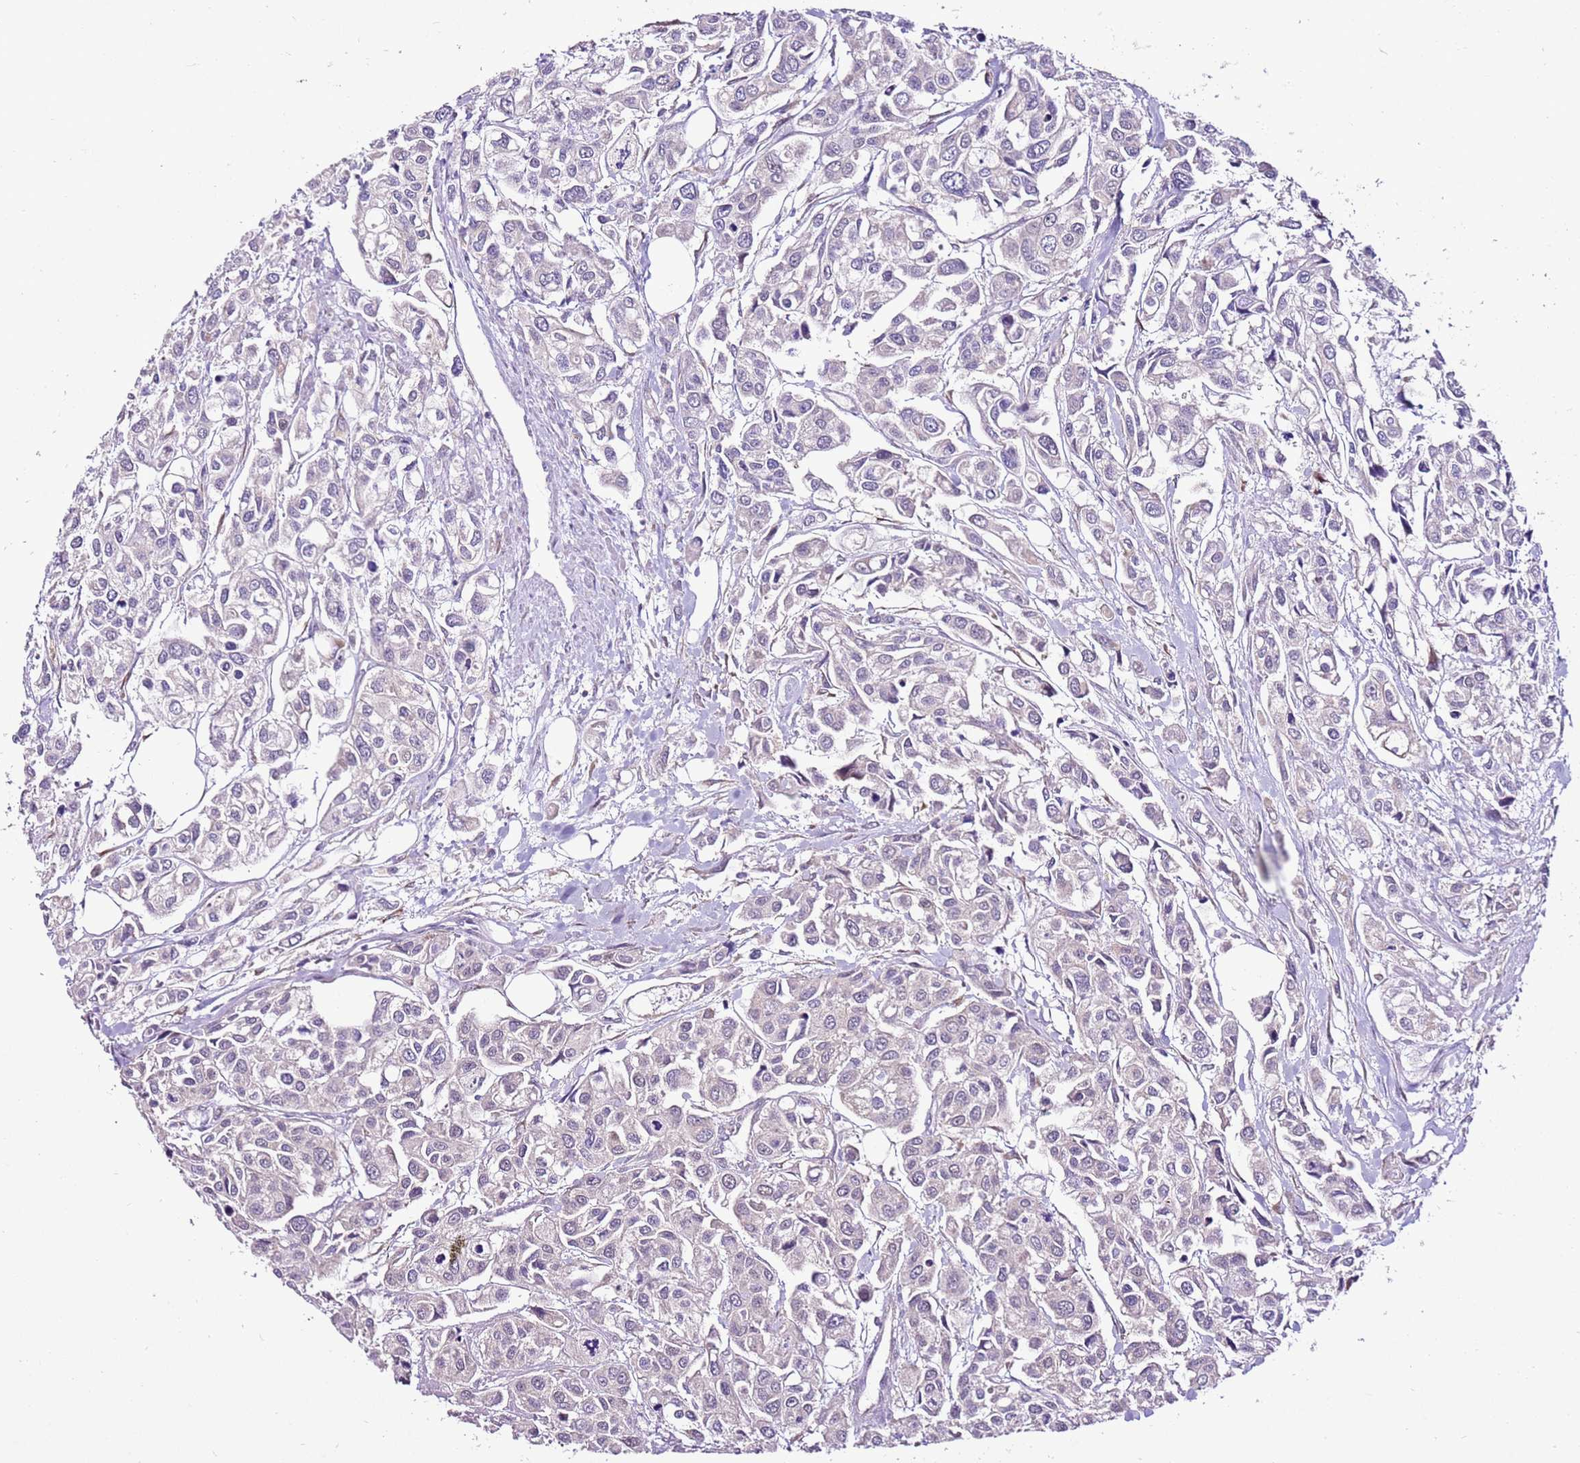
{"staining": {"intensity": "negative", "quantity": "none", "location": "none"}, "tissue": "urothelial cancer", "cell_type": "Tumor cells", "image_type": "cancer", "snomed": [{"axis": "morphology", "description": "Urothelial carcinoma, High grade"}, {"axis": "topography", "description": "Urinary bladder"}], "caption": "Tumor cells are negative for protein expression in human high-grade urothelial carcinoma.", "gene": "SLC38A5", "patient": {"sex": "male", "age": 67}}